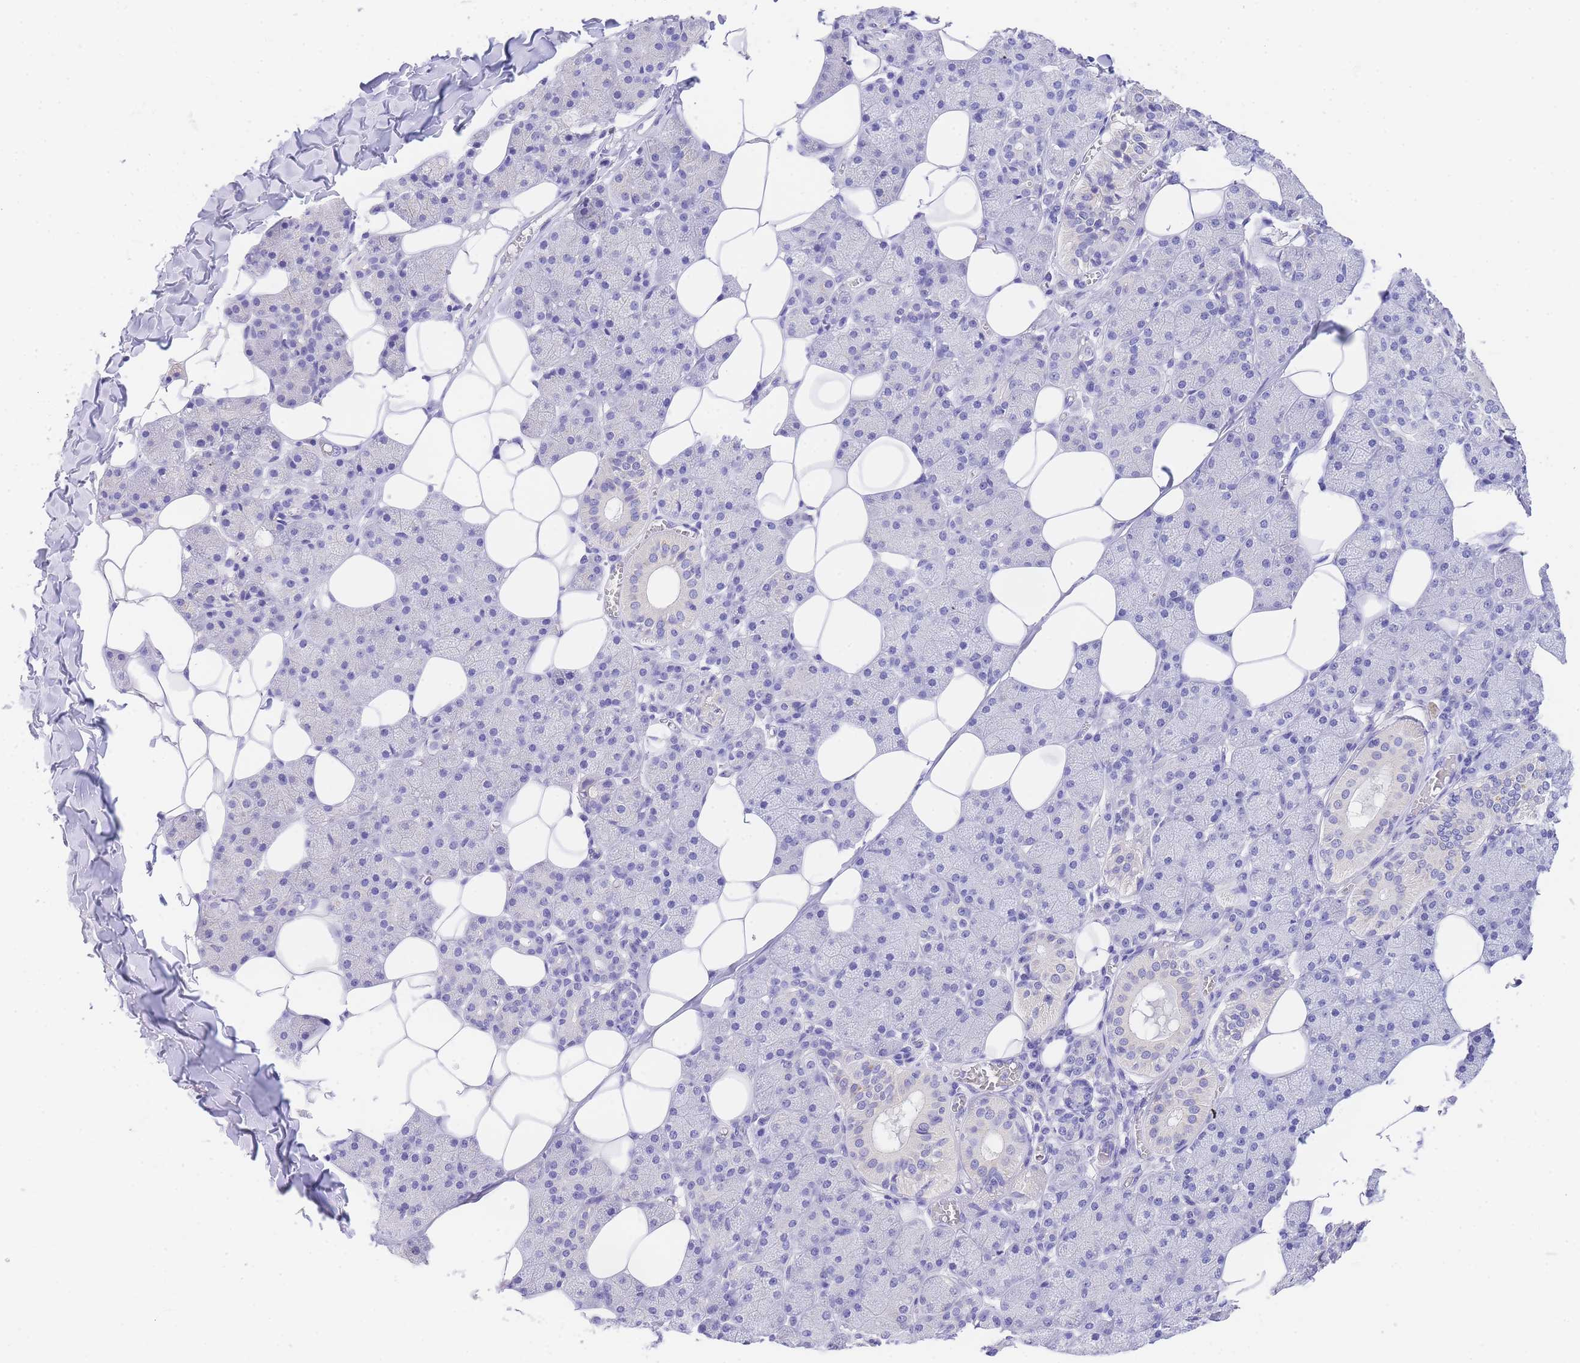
{"staining": {"intensity": "weak", "quantity": "<25%", "location": "cytoplasmic/membranous"}, "tissue": "salivary gland", "cell_type": "Glandular cells", "image_type": "normal", "snomed": [{"axis": "morphology", "description": "Normal tissue, NOS"}, {"axis": "topography", "description": "Salivary gland"}], "caption": "This is a histopathology image of IHC staining of unremarkable salivary gland, which shows no positivity in glandular cells.", "gene": "EPN2", "patient": {"sex": "female", "age": 33}}